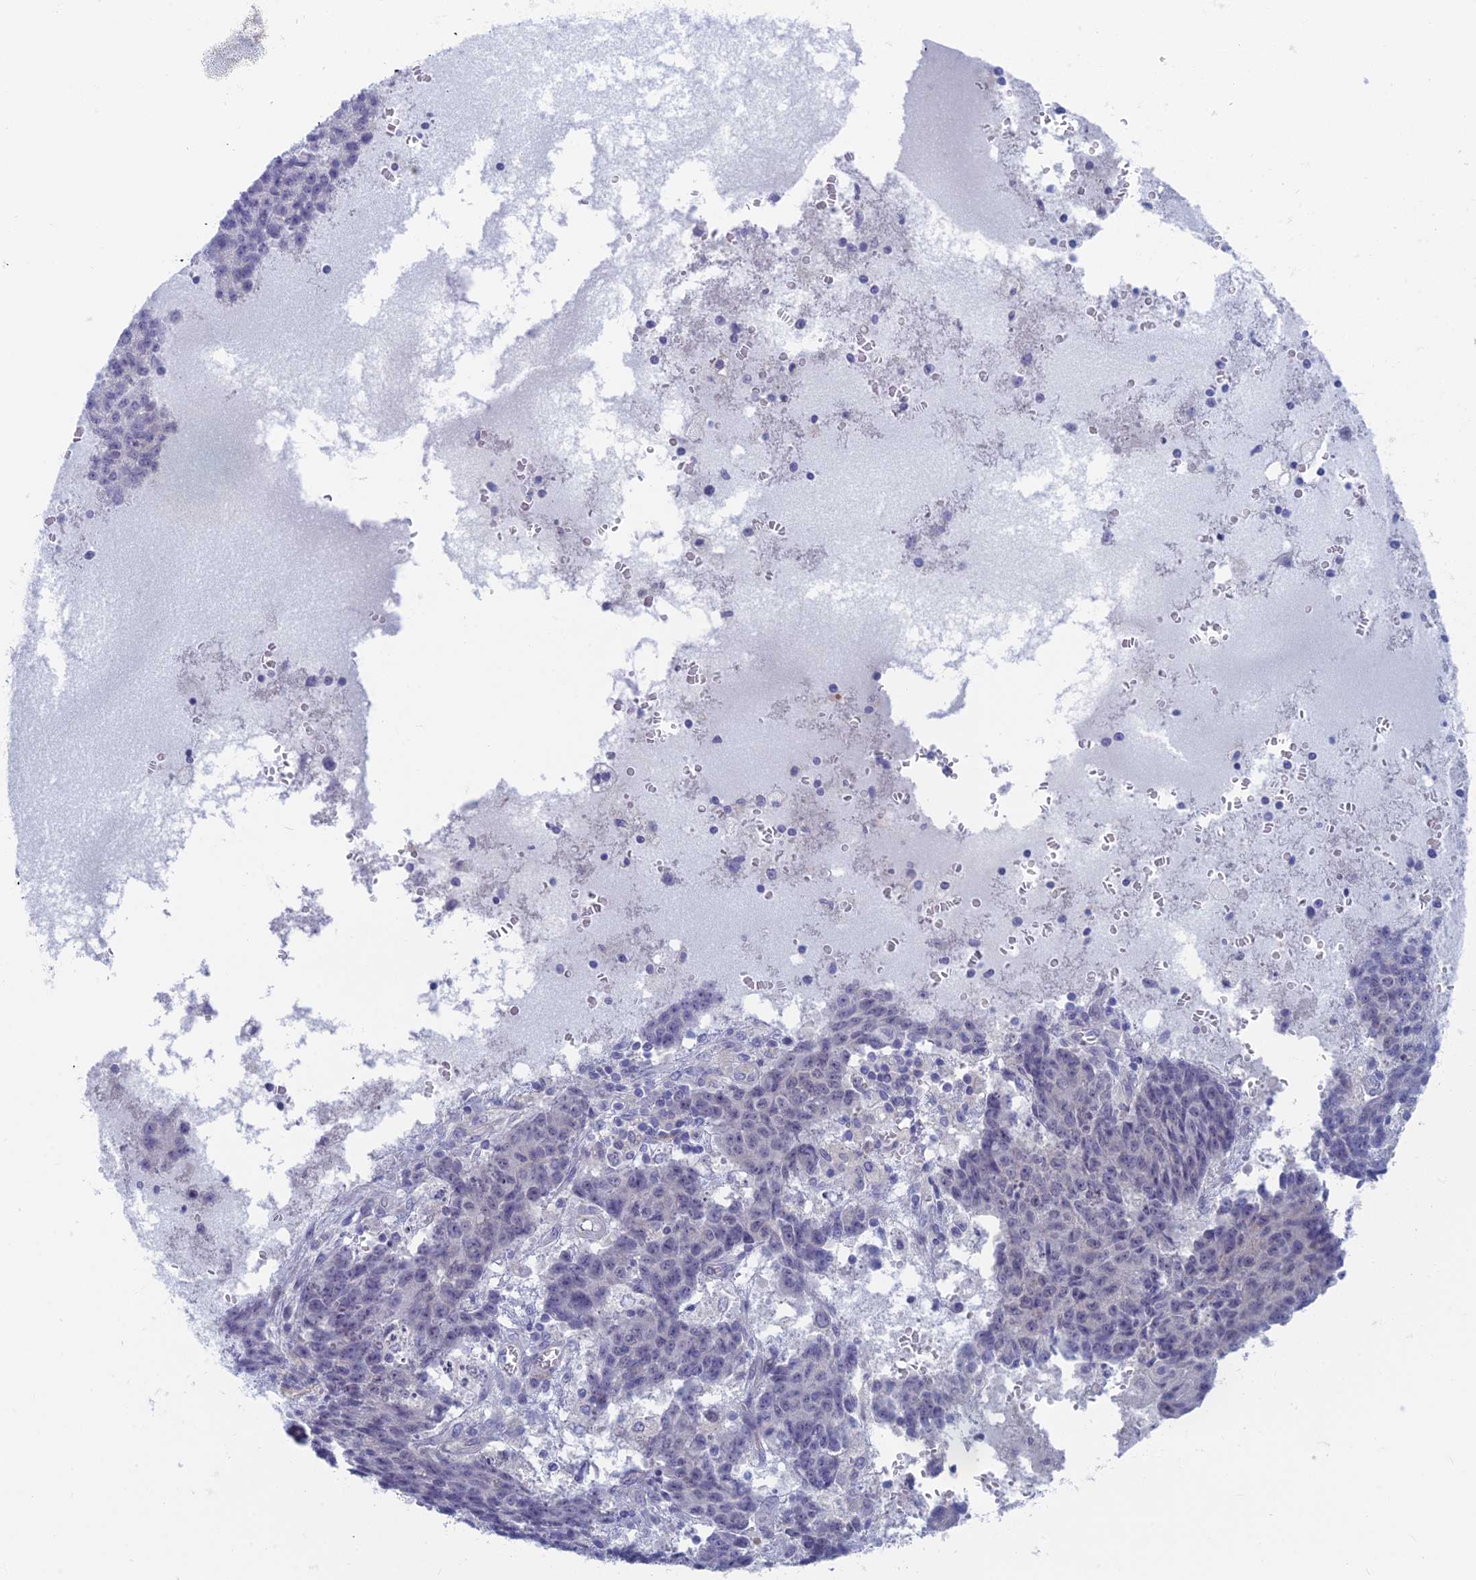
{"staining": {"intensity": "negative", "quantity": "none", "location": "none"}, "tissue": "ovarian cancer", "cell_type": "Tumor cells", "image_type": "cancer", "snomed": [{"axis": "morphology", "description": "Carcinoma, endometroid"}, {"axis": "topography", "description": "Ovary"}], "caption": "This is a micrograph of IHC staining of ovarian cancer, which shows no expression in tumor cells.", "gene": "PPP1R26", "patient": {"sex": "female", "age": 42}}